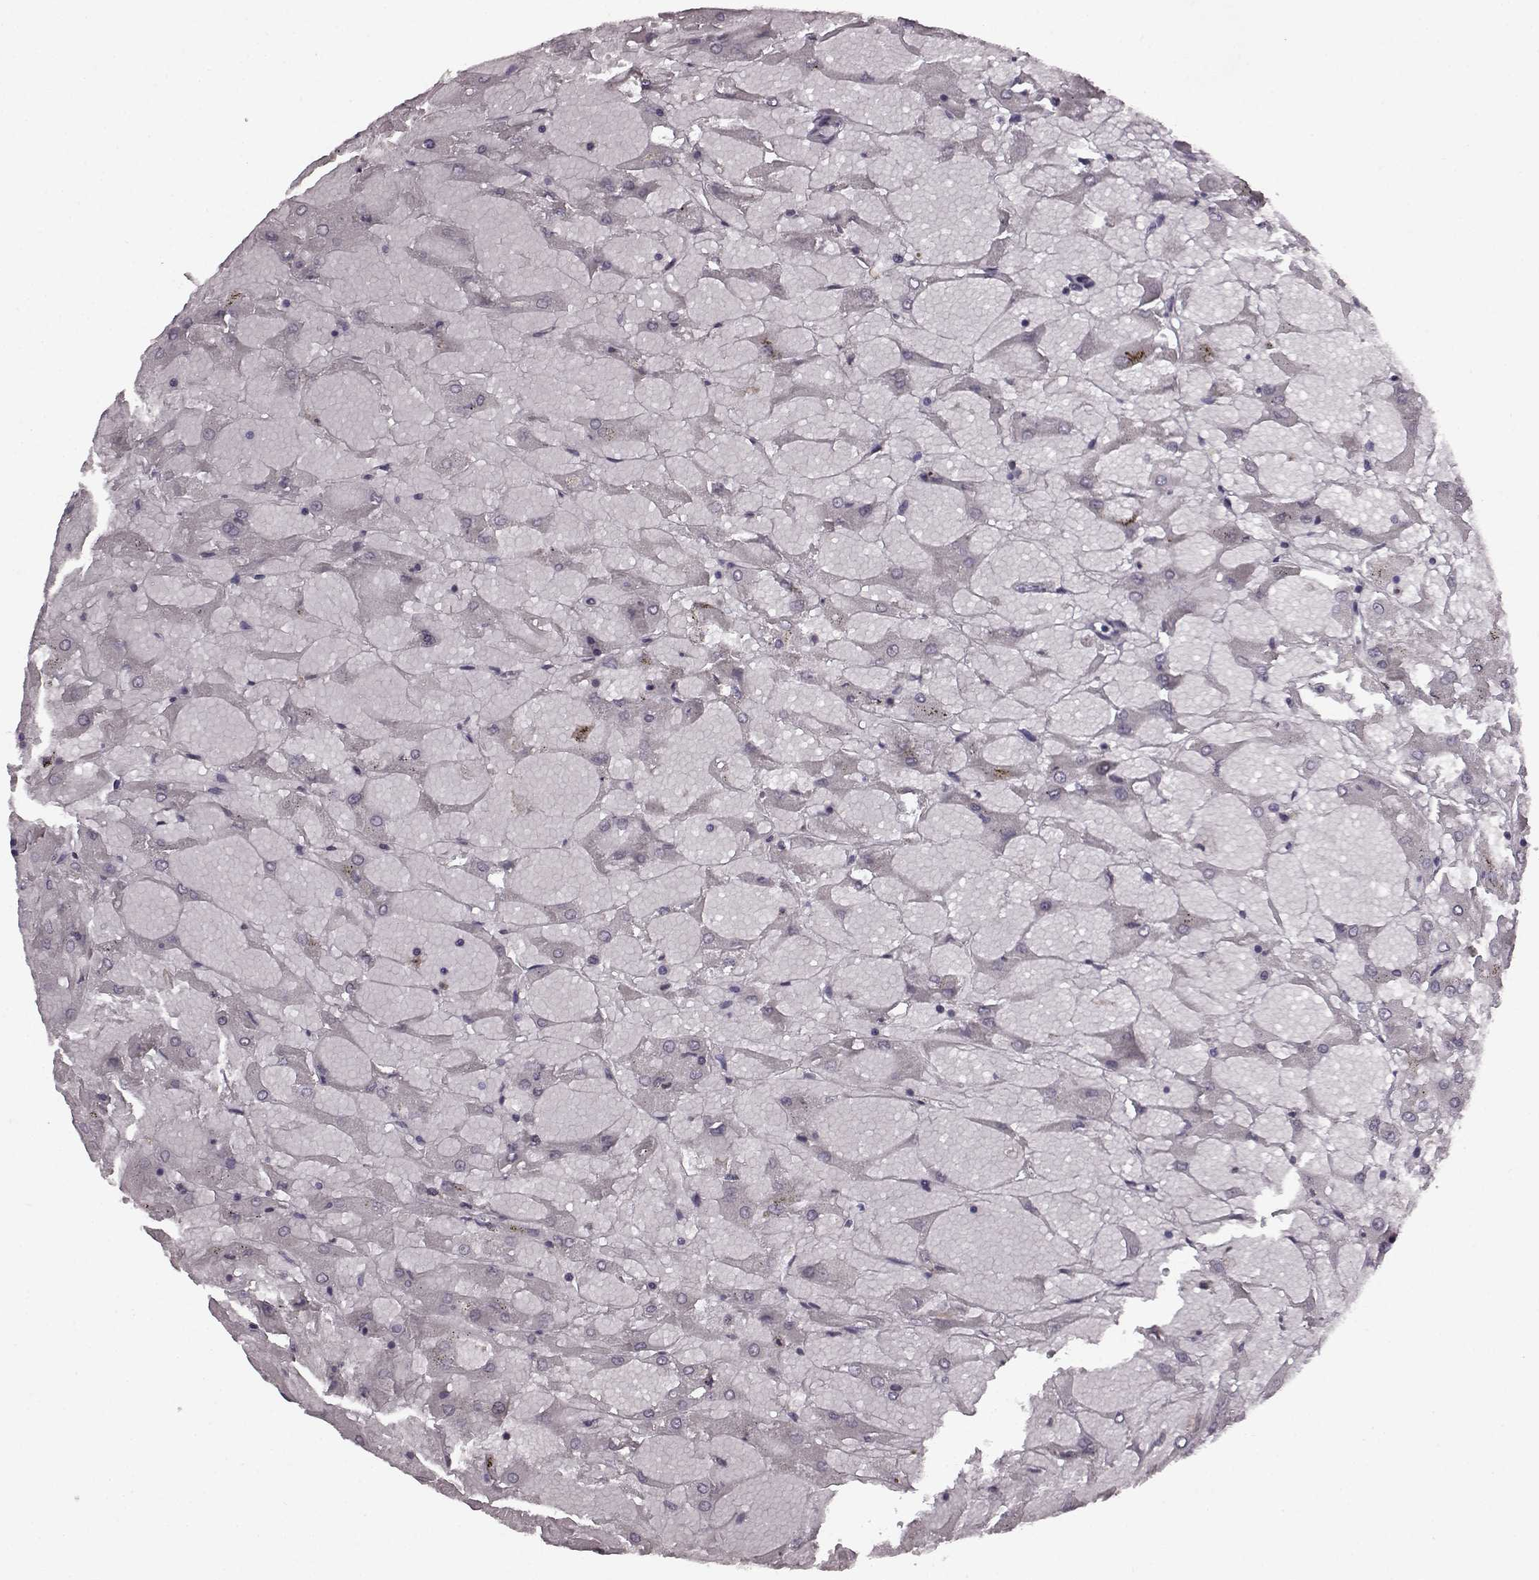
{"staining": {"intensity": "negative", "quantity": "none", "location": "none"}, "tissue": "renal cancer", "cell_type": "Tumor cells", "image_type": "cancer", "snomed": [{"axis": "morphology", "description": "Adenocarcinoma, NOS"}, {"axis": "topography", "description": "Kidney"}], "caption": "High magnification brightfield microscopy of adenocarcinoma (renal) stained with DAB (3,3'-diaminobenzidine) (brown) and counterstained with hematoxylin (blue): tumor cells show no significant staining.", "gene": "LHB", "patient": {"sex": "male", "age": 72}}